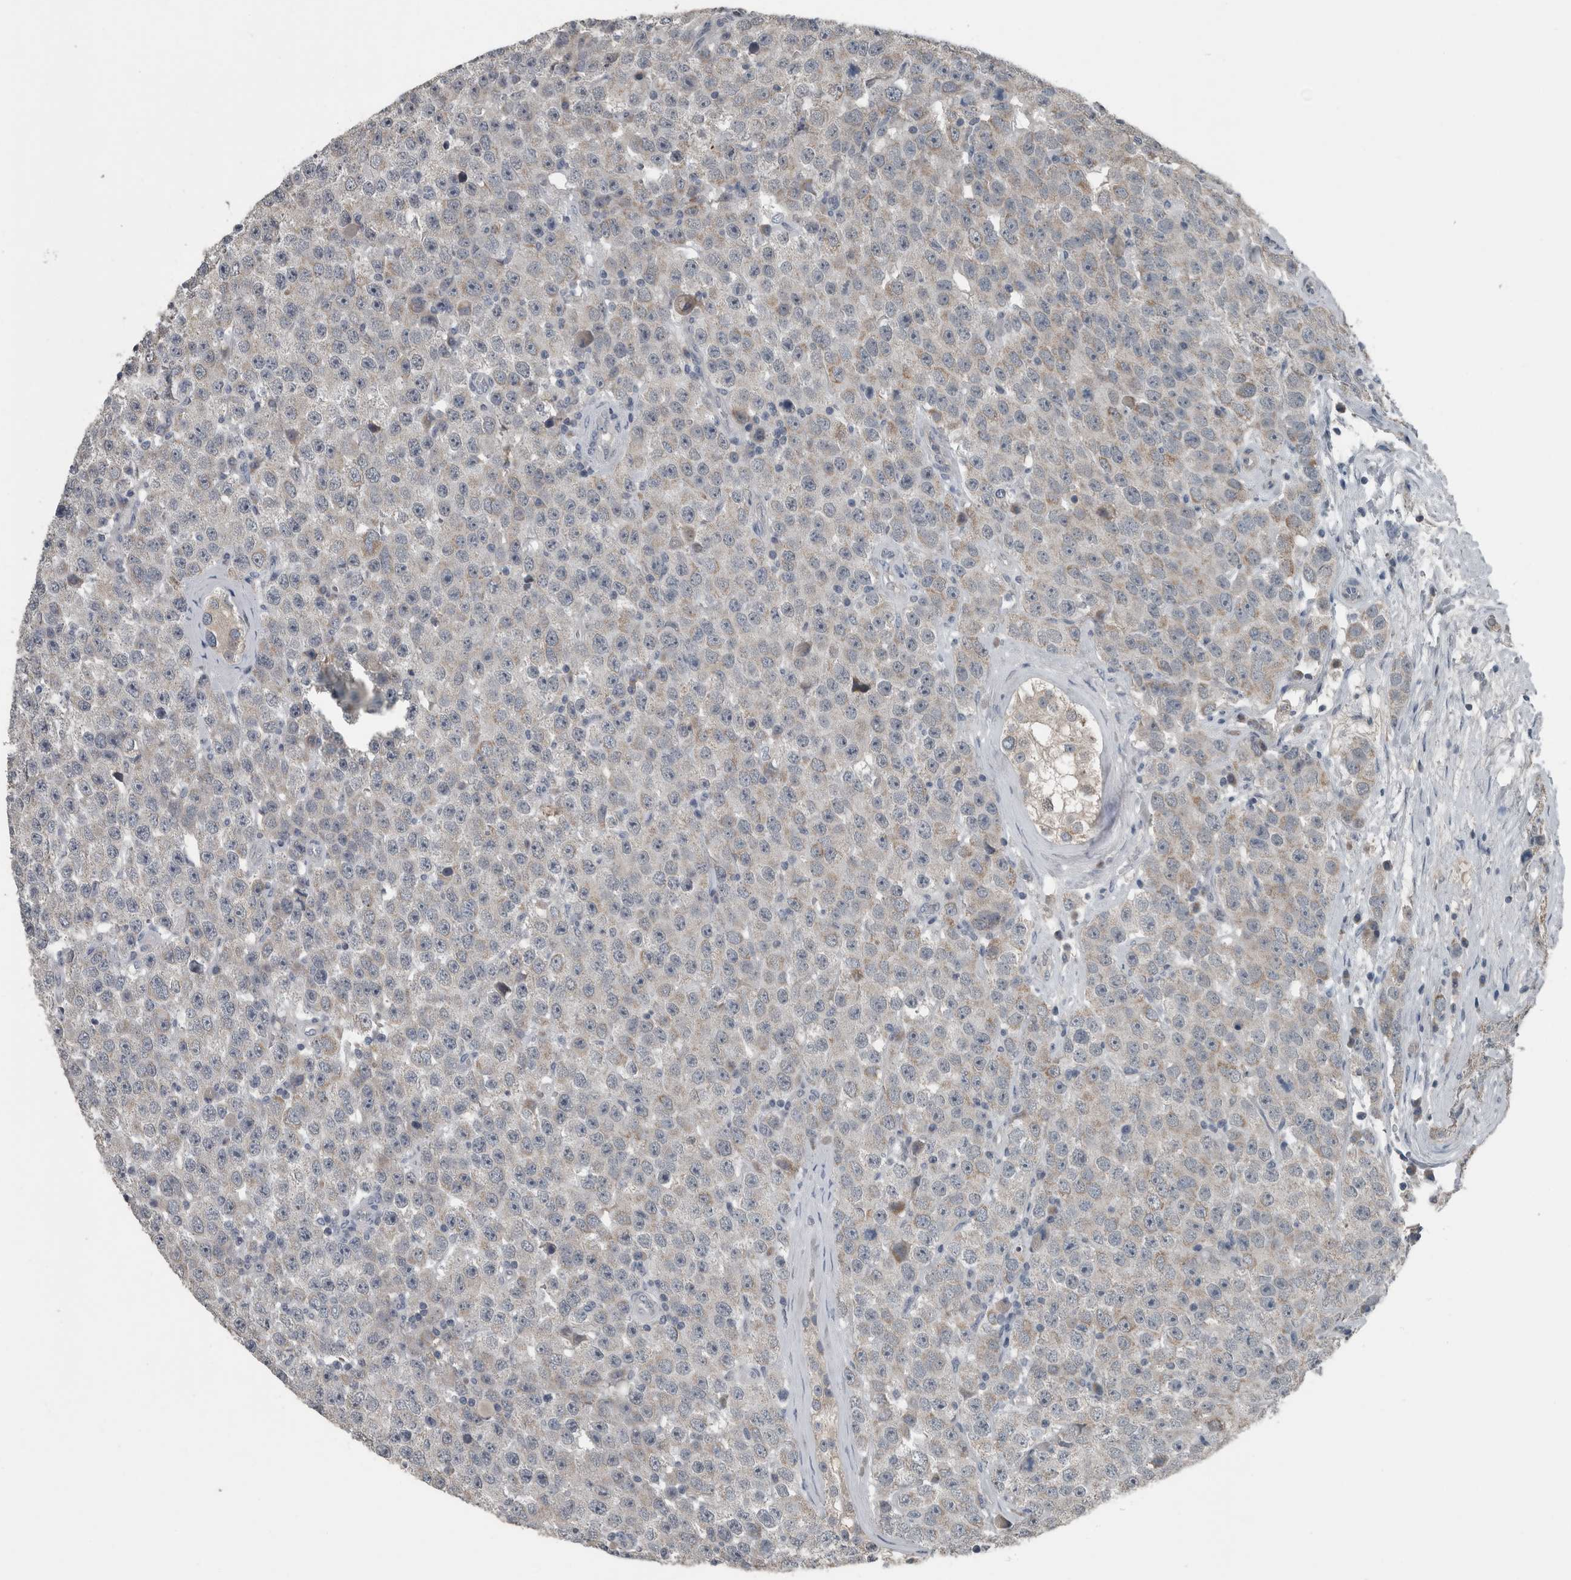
{"staining": {"intensity": "weak", "quantity": "<25%", "location": "cytoplasmic/membranous"}, "tissue": "testis cancer", "cell_type": "Tumor cells", "image_type": "cancer", "snomed": [{"axis": "morphology", "description": "Seminoma, NOS"}, {"axis": "morphology", "description": "Carcinoma, Embryonal, NOS"}, {"axis": "topography", "description": "Testis"}], "caption": "There is no significant expression in tumor cells of embryonal carcinoma (testis).", "gene": "KRT20", "patient": {"sex": "male", "age": 28}}